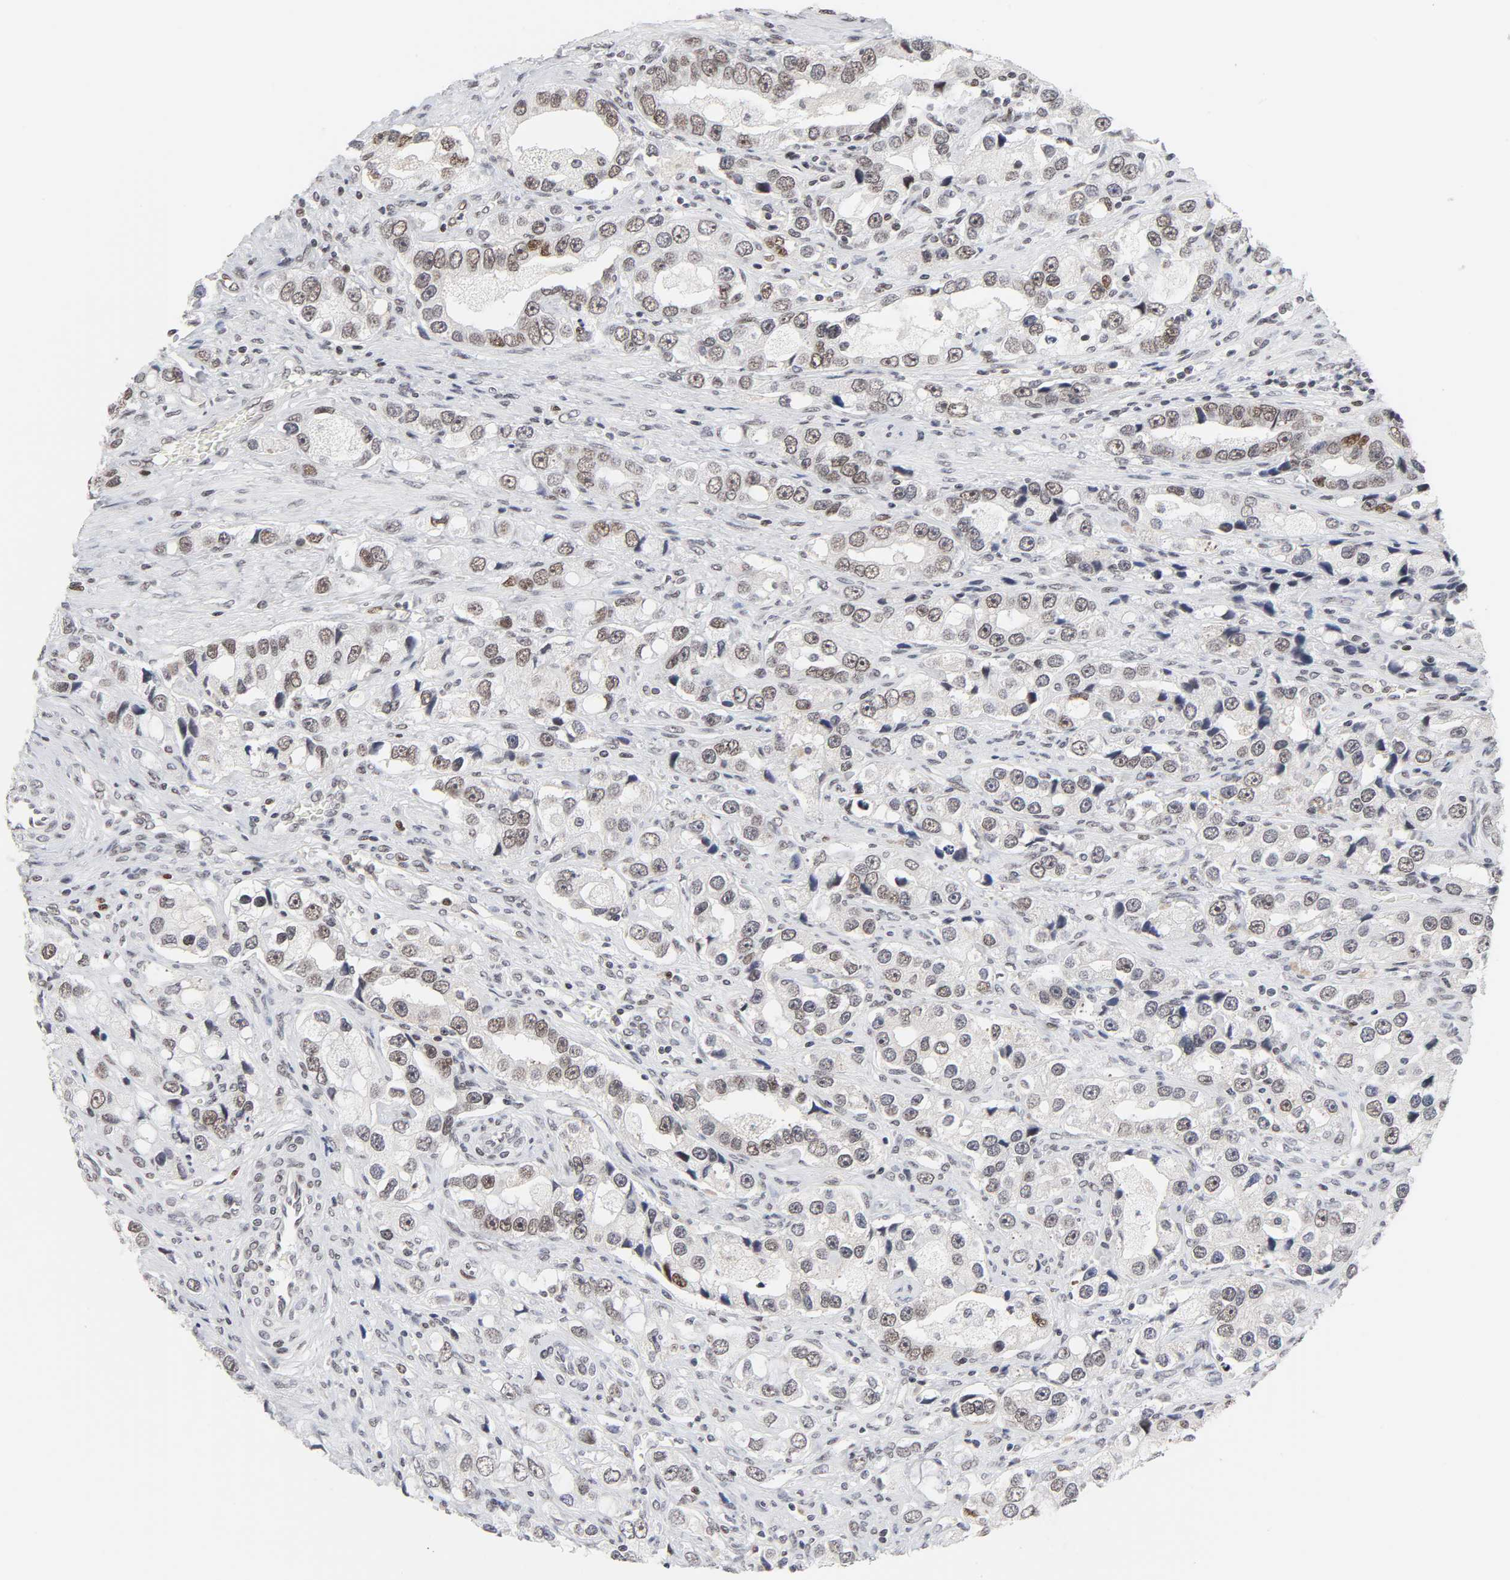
{"staining": {"intensity": "moderate", "quantity": "<25%", "location": "nuclear"}, "tissue": "prostate cancer", "cell_type": "Tumor cells", "image_type": "cancer", "snomed": [{"axis": "morphology", "description": "Adenocarcinoma, High grade"}, {"axis": "topography", "description": "Prostate"}], "caption": "The histopathology image demonstrates a brown stain indicating the presence of a protein in the nuclear of tumor cells in prostate cancer. The staining is performed using DAB (3,3'-diaminobenzidine) brown chromogen to label protein expression. The nuclei are counter-stained blue using hematoxylin.", "gene": "RFC4", "patient": {"sex": "male", "age": 63}}